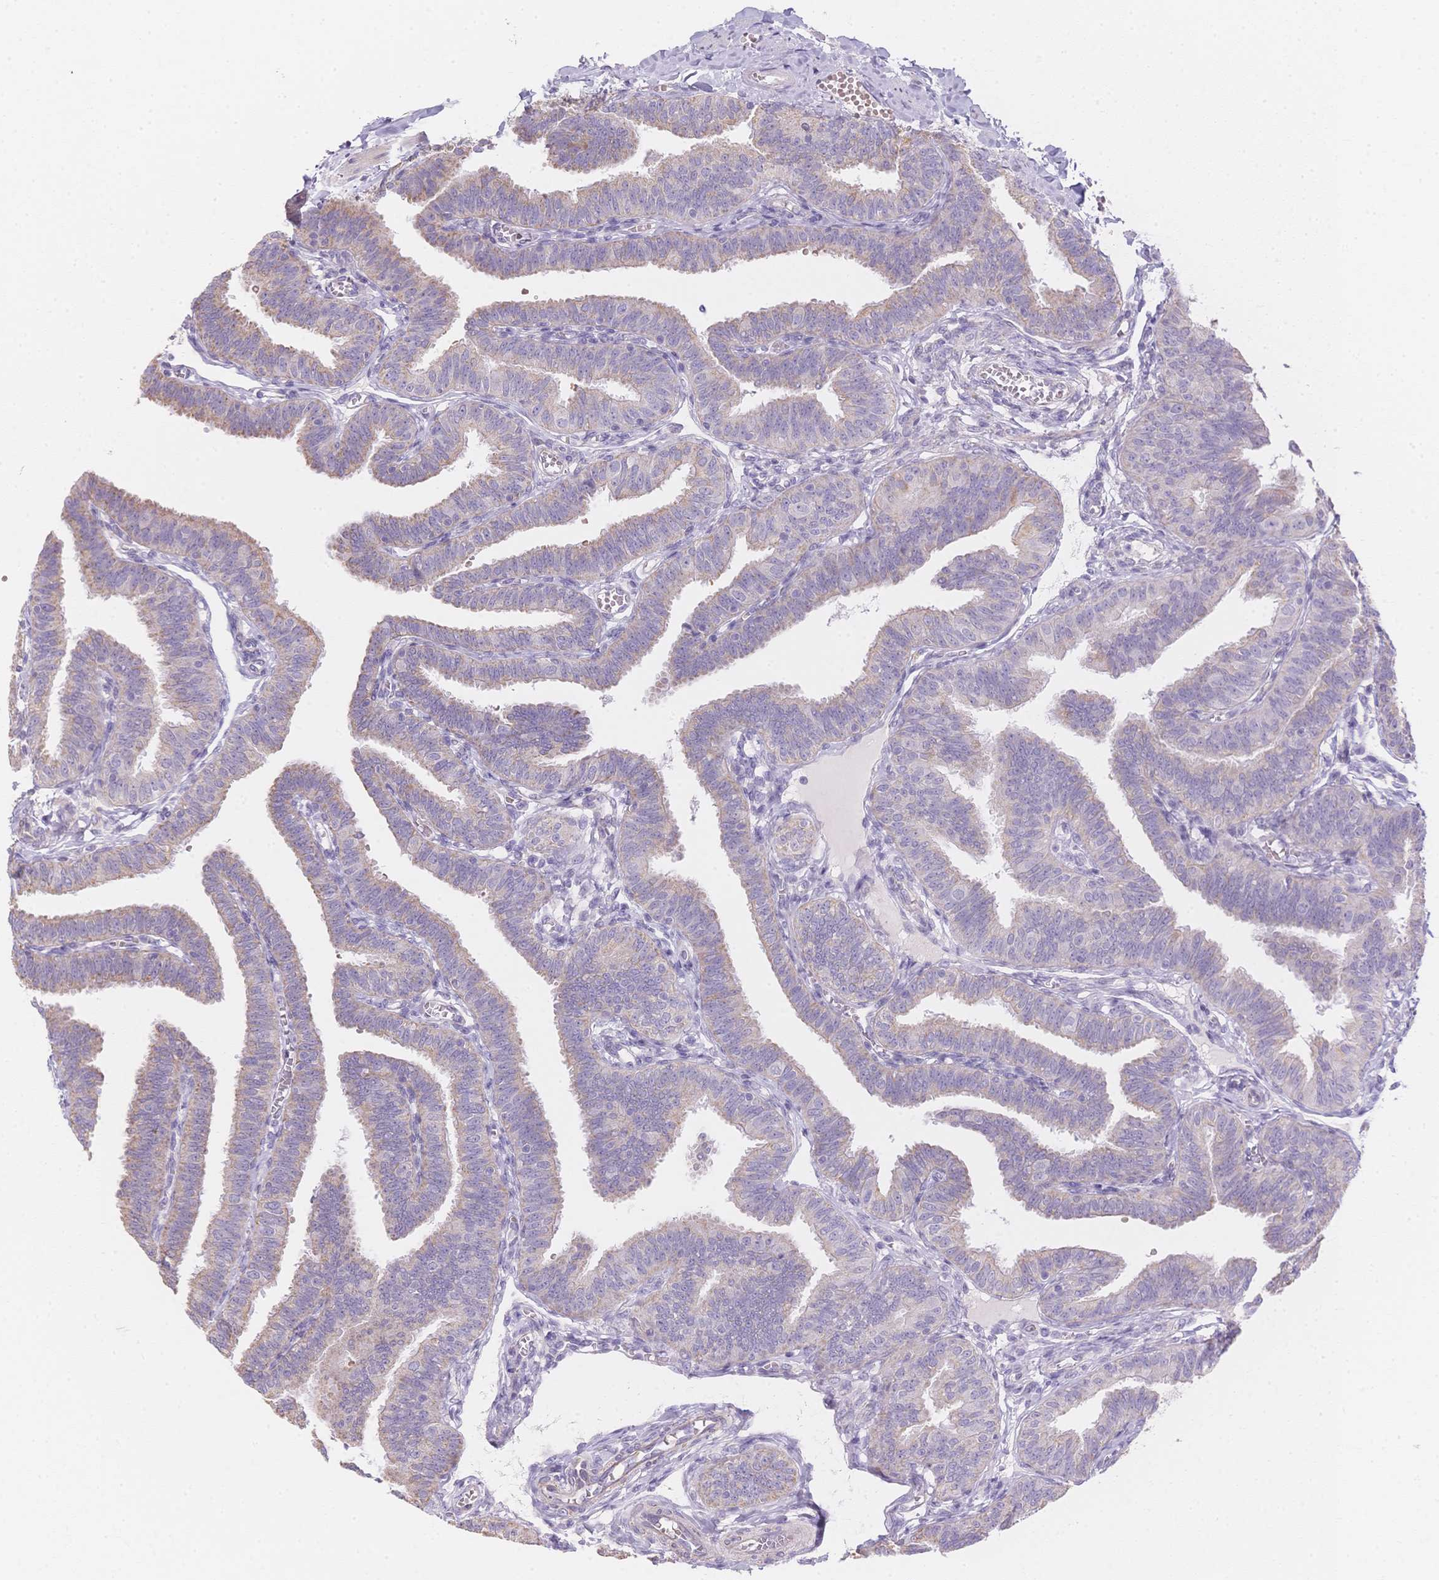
{"staining": {"intensity": "weak", "quantity": "<25%", "location": "cytoplasmic/membranous"}, "tissue": "fallopian tube", "cell_type": "Glandular cells", "image_type": "normal", "snomed": [{"axis": "morphology", "description": "Normal tissue, NOS"}, {"axis": "topography", "description": "Fallopian tube"}], "caption": "Immunohistochemistry (IHC) image of benign human fallopian tube stained for a protein (brown), which exhibits no staining in glandular cells.", "gene": "SMYD1", "patient": {"sex": "female", "age": 25}}